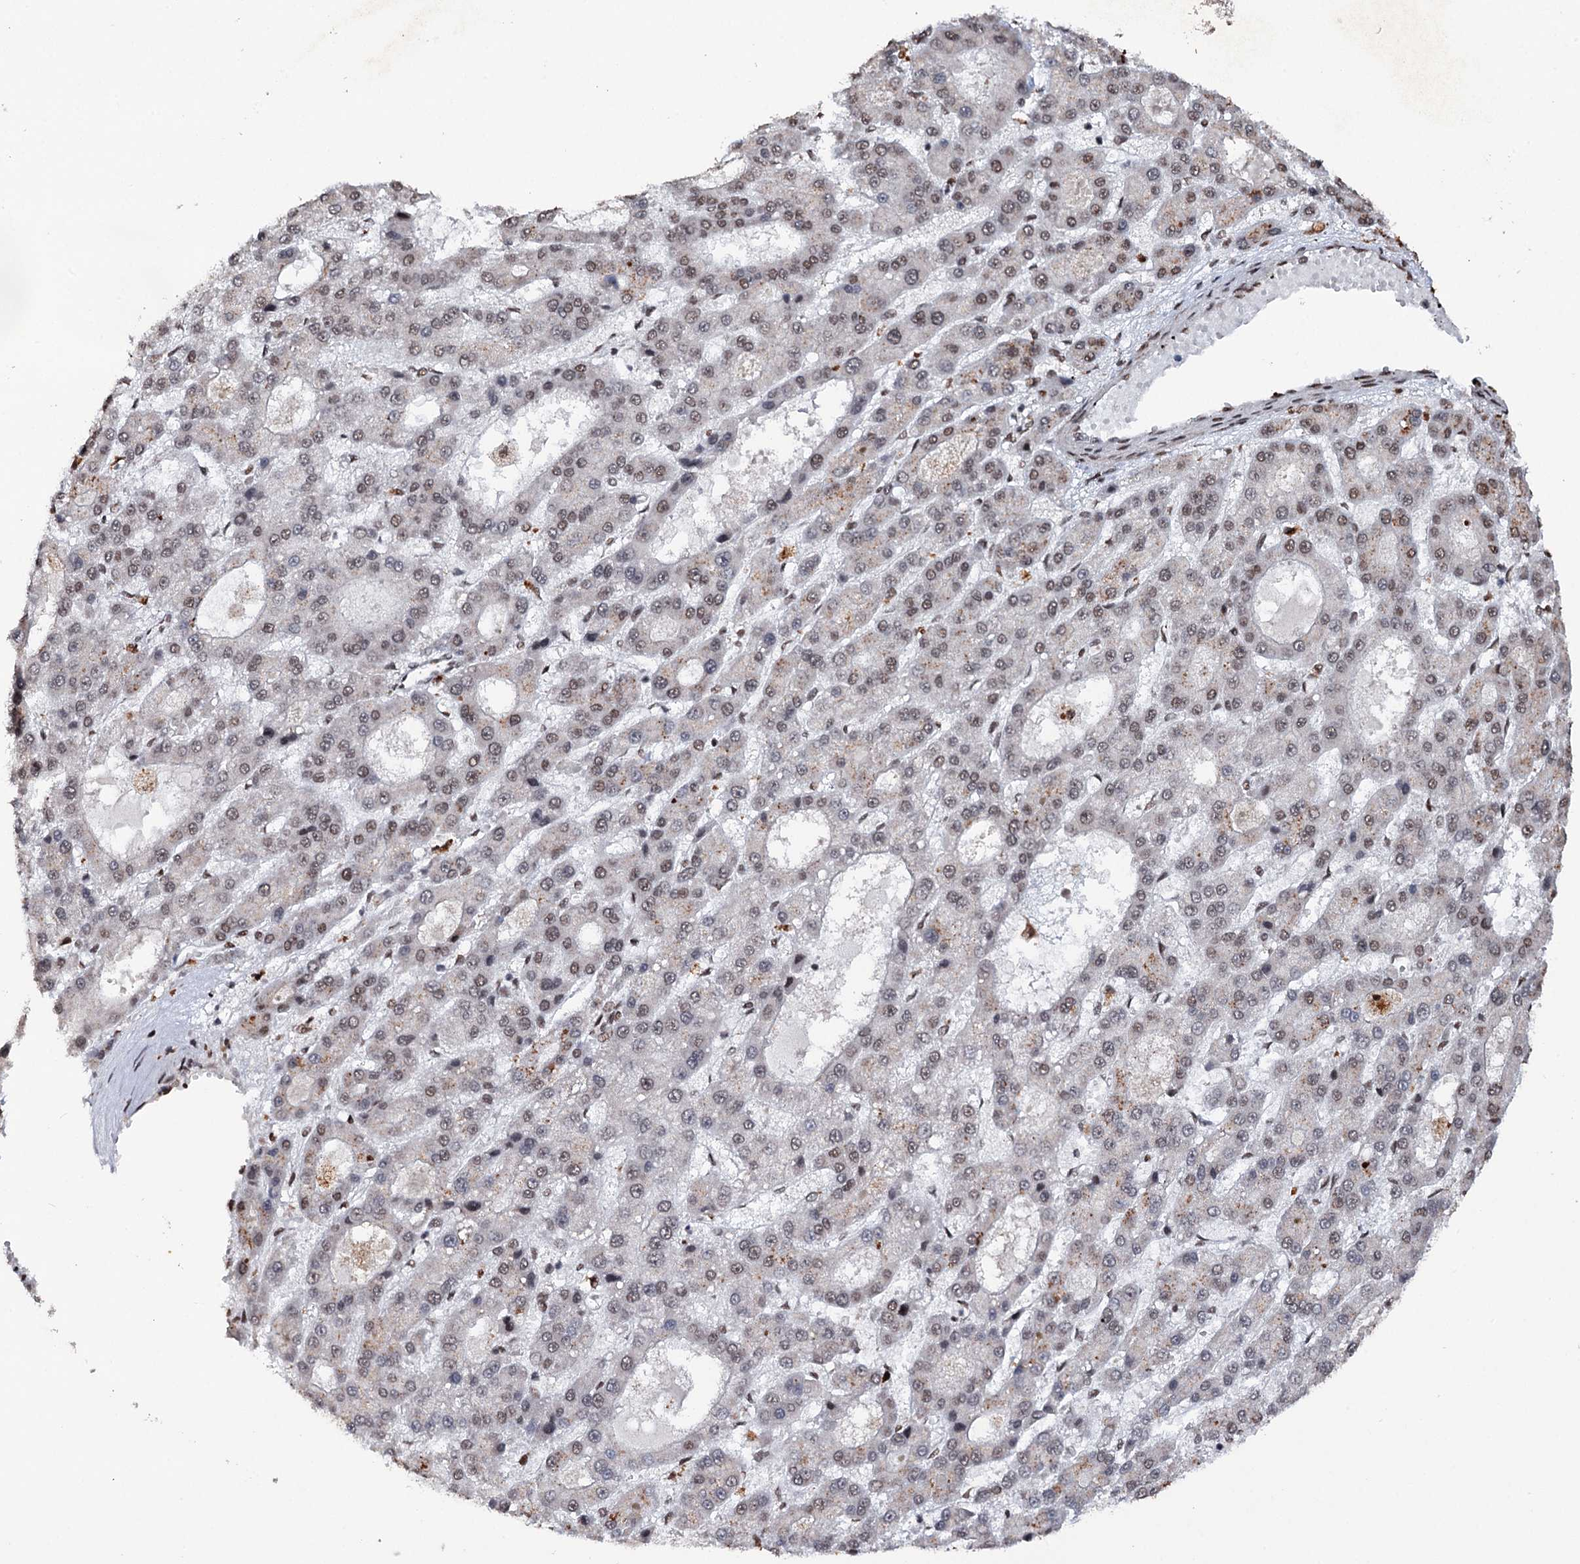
{"staining": {"intensity": "weak", "quantity": "<25%", "location": "nuclear"}, "tissue": "liver cancer", "cell_type": "Tumor cells", "image_type": "cancer", "snomed": [{"axis": "morphology", "description": "Carcinoma, Hepatocellular, NOS"}, {"axis": "topography", "description": "Liver"}], "caption": "This histopathology image is of liver hepatocellular carcinoma stained with immunohistochemistry to label a protein in brown with the nuclei are counter-stained blue. There is no expression in tumor cells. Nuclei are stained in blue.", "gene": "MATR3", "patient": {"sex": "male", "age": 70}}